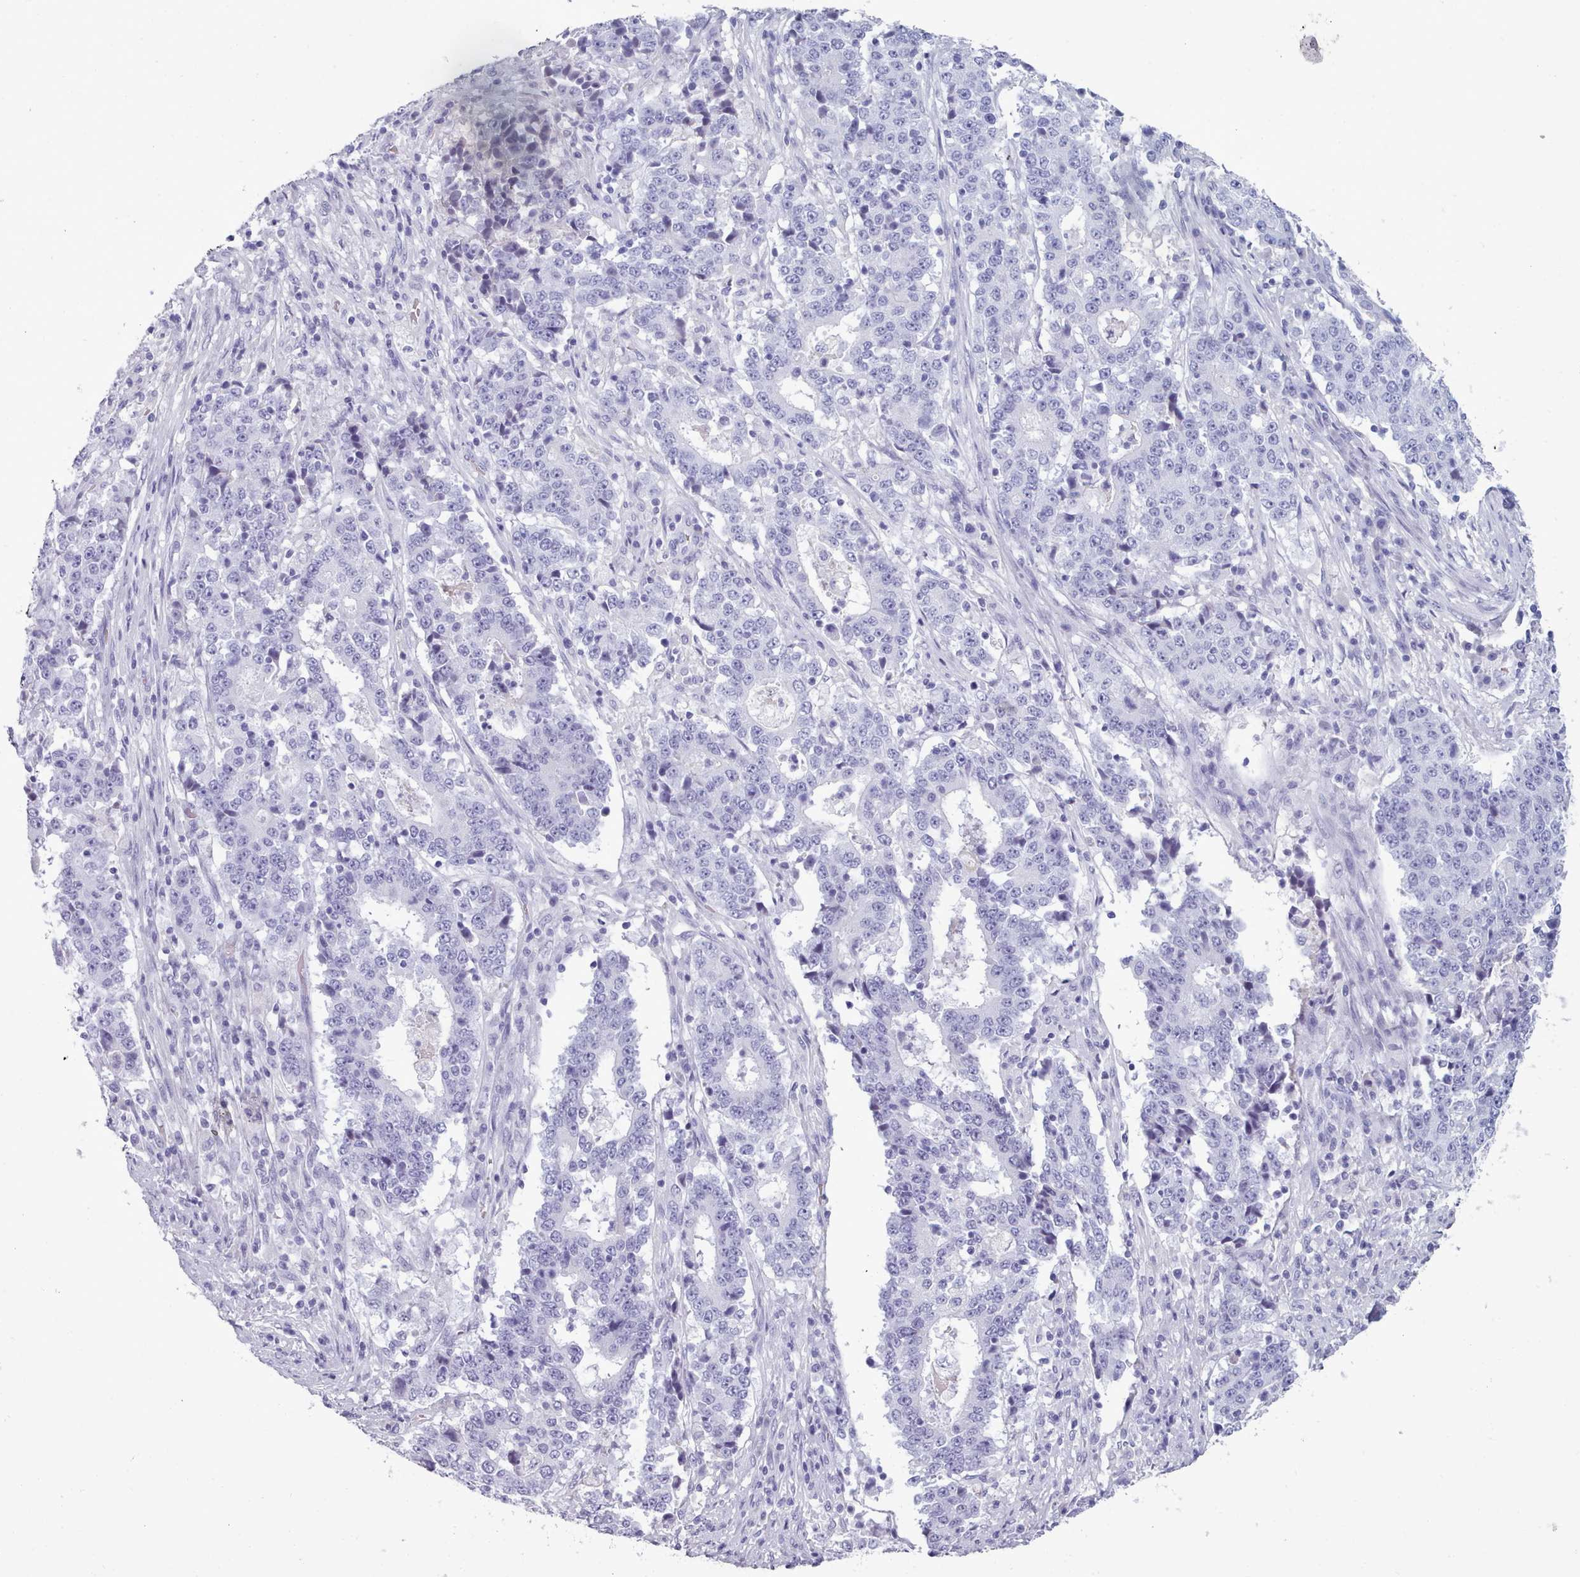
{"staining": {"intensity": "negative", "quantity": "none", "location": "none"}, "tissue": "stomach cancer", "cell_type": "Tumor cells", "image_type": "cancer", "snomed": [{"axis": "morphology", "description": "Adenocarcinoma, NOS"}, {"axis": "topography", "description": "Stomach"}], "caption": "This is a image of immunohistochemistry staining of stomach cancer, which shows no expression in tumor cells.", "gene": "ZNF43", "patient": {"sex": "male", "age": 59}}